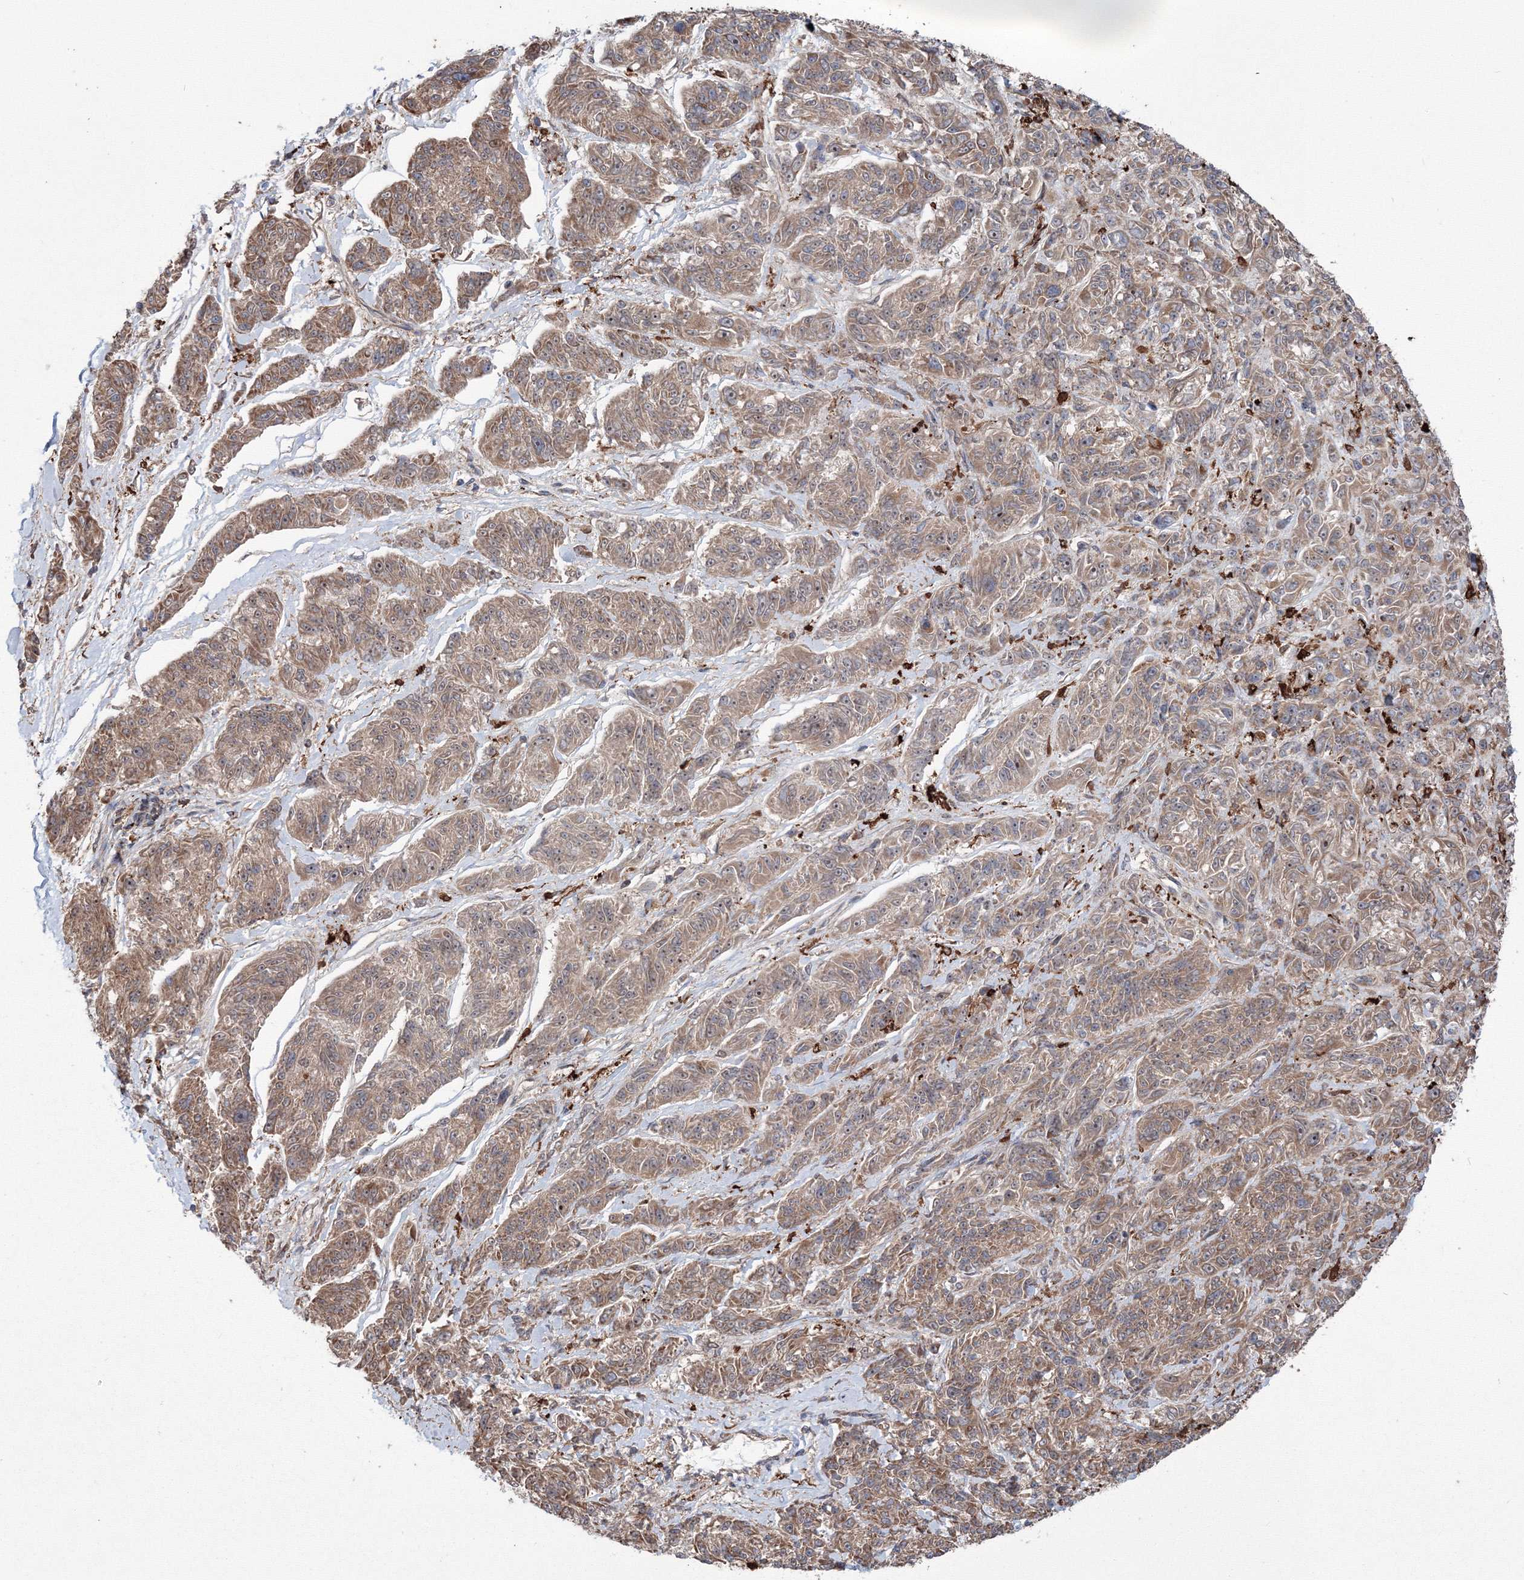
{"staining": {"intensity": "moderate", "quantity": ">75%", "location": "cytoplasmic/membranous"}, "tissue": "melanoma", "cell_type": "Tumor cells", "image_type": "cancer", "snomed": [{"axis": "morphology", "description": "Malignant melanoma, NOS"}, {"axis": "topography", "description": "Skin"}], "caption": "Malignant melanoma stained with DAB (3,3'-diaminobenzidine) IHC shows medium levels of moderate cytoplasmic/membranous expression in about >75% of tumor cells. (DAB = brown stain, brightfield microscopy at high magnification).", "gene": "RANBP3L", "patient": {"sex": "male", "age": 53}}